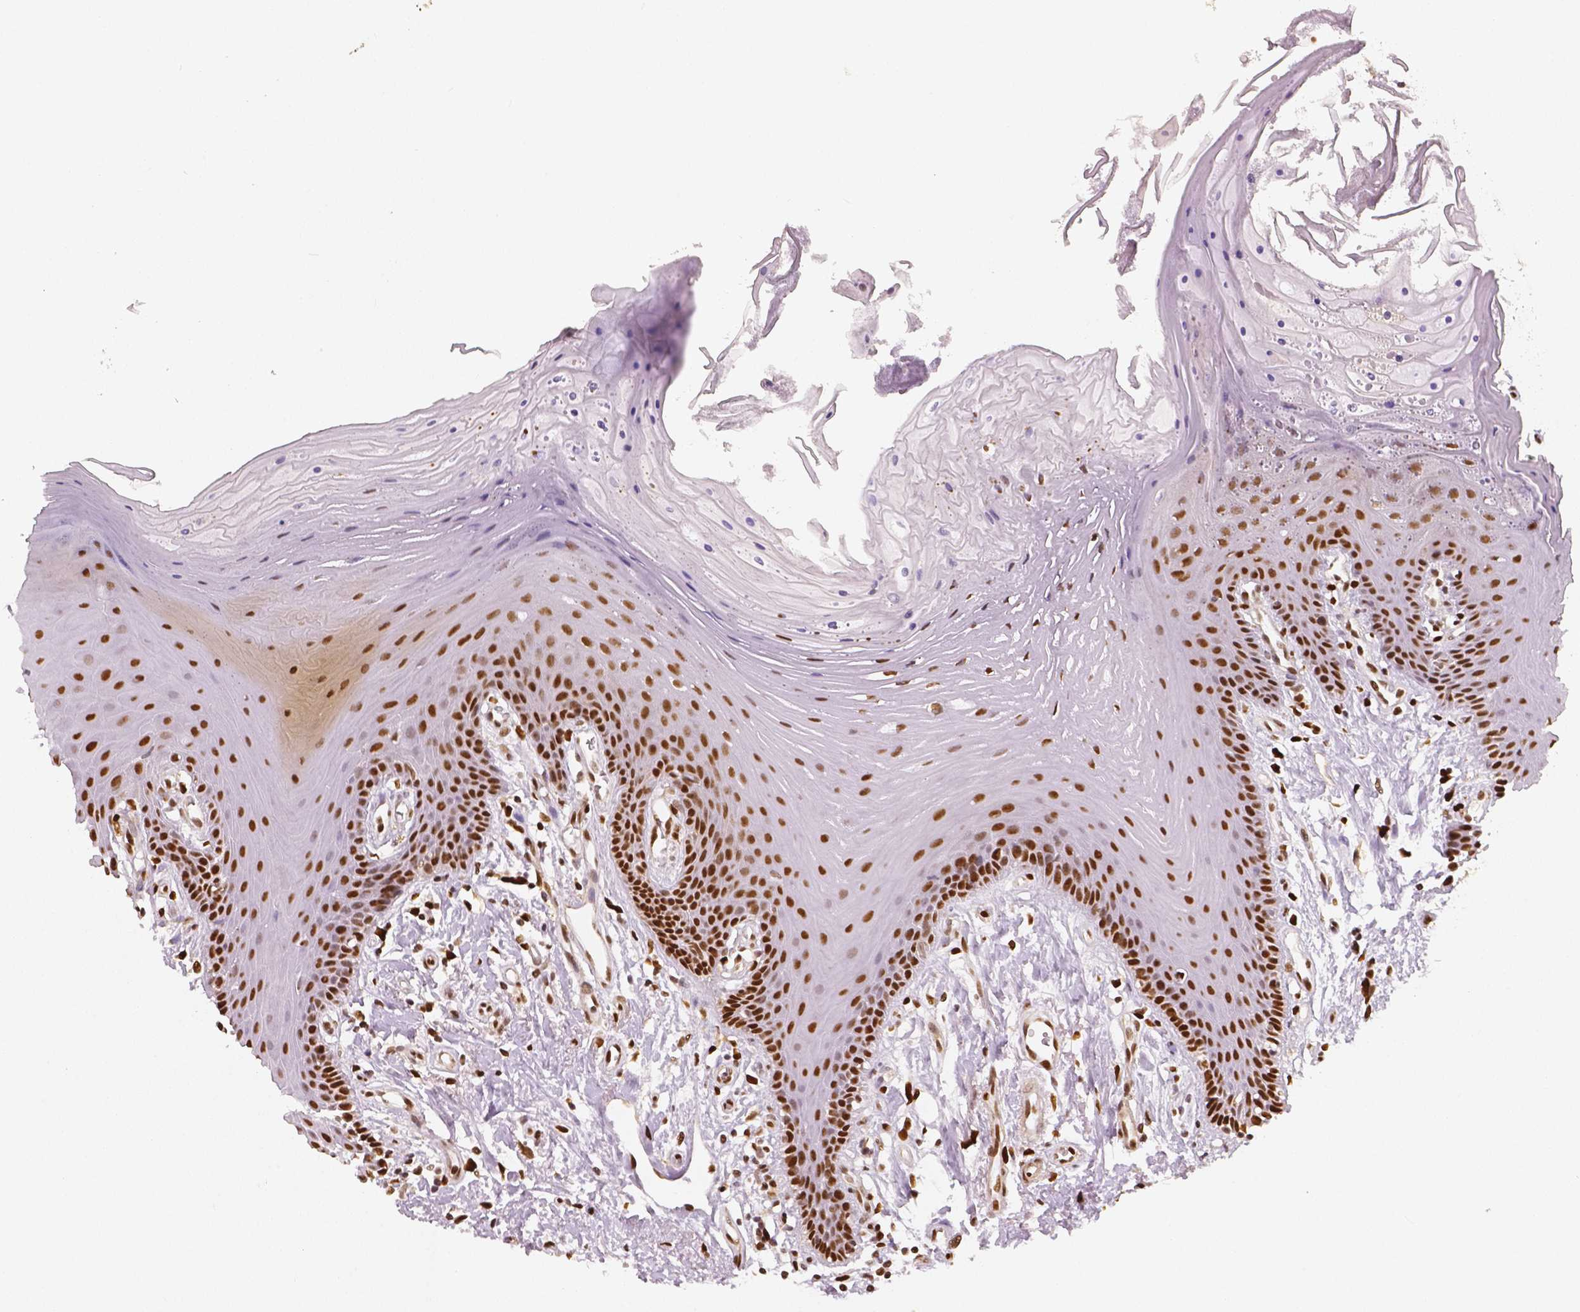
{"staining": {"intensity": "strong", "quantity": ">75%", "location": "nuclear"}, "tissue": "oral mucosa", "cell_type": "Squamous epithelial cells", "image_type": "normal", "snomed": [{"axis": "morphology", "description": "Normal tissue, NOS"}, {"axis": "morphology", "description": "Normal morphology"}, {"axis": "topography", "description": "Oral tissue"}], "caption": "This is a histology image of immunohistochemistry staining of normal oral mucosa, which shows strong expression in the nuclear of squamous epithelial cells.", "gene": "NUCKS1", "patient": {"sex": "female", "age": 76}}